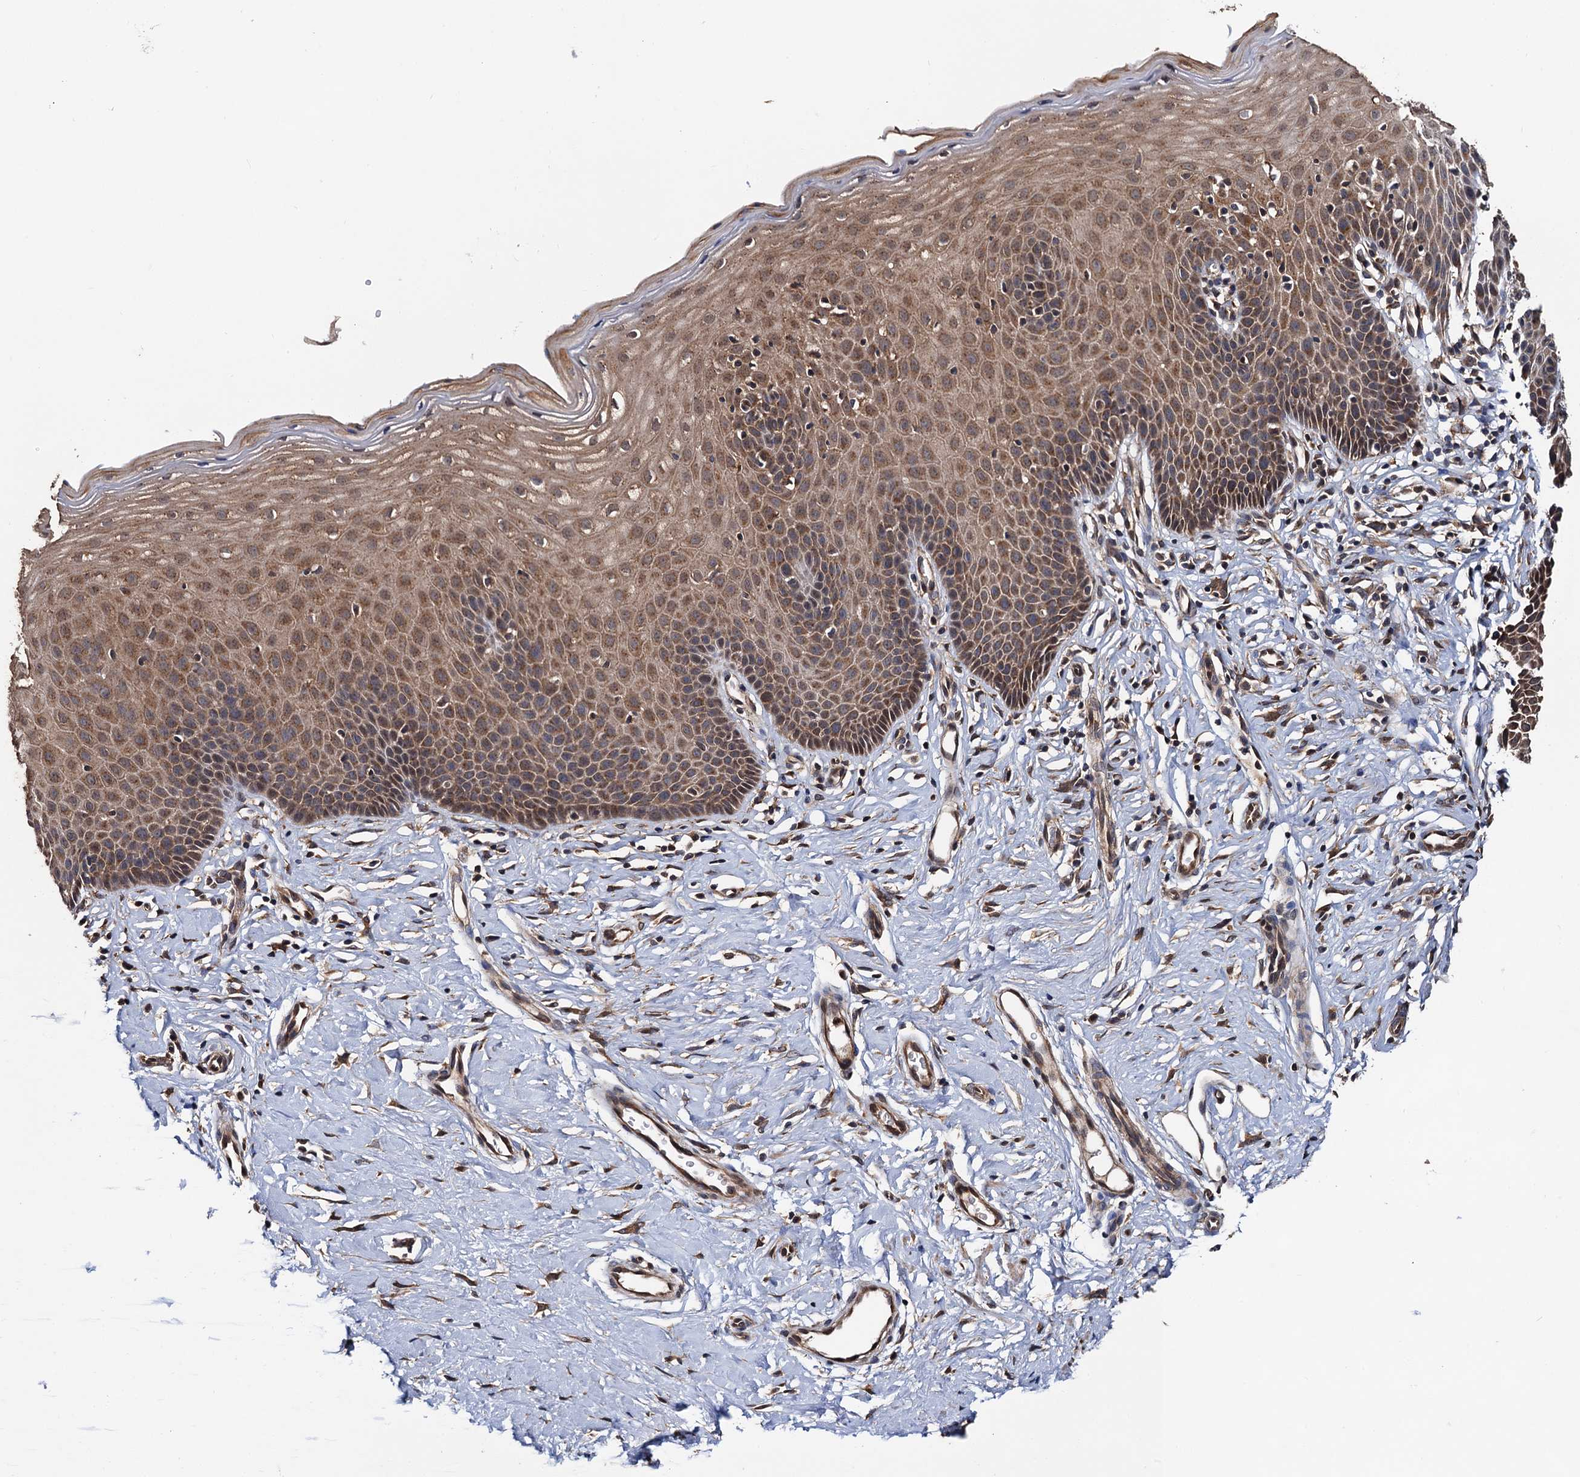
{"staining": {"intensity": "moderate", "quantity": ">75%", "location": "cytoplasmic/membranous"}, "tissue": "cervix", "cell_type": "Squamous epithelial cells", "image_type": "normal", "snomed": [{"axis": "morphology", "description": "Normal tissue, NOS"}, {"axis": "topography", "description": "Cervix"}], "caption": "Immunohistochemical staining of unremarkable human cervix exhibits medium levels of moderate cytoplasmic/membranous positivity in approximately >75% of squamous epithelial cells.", "gene": "MIER2", "patient": {"sex": "female", "age": 36}}